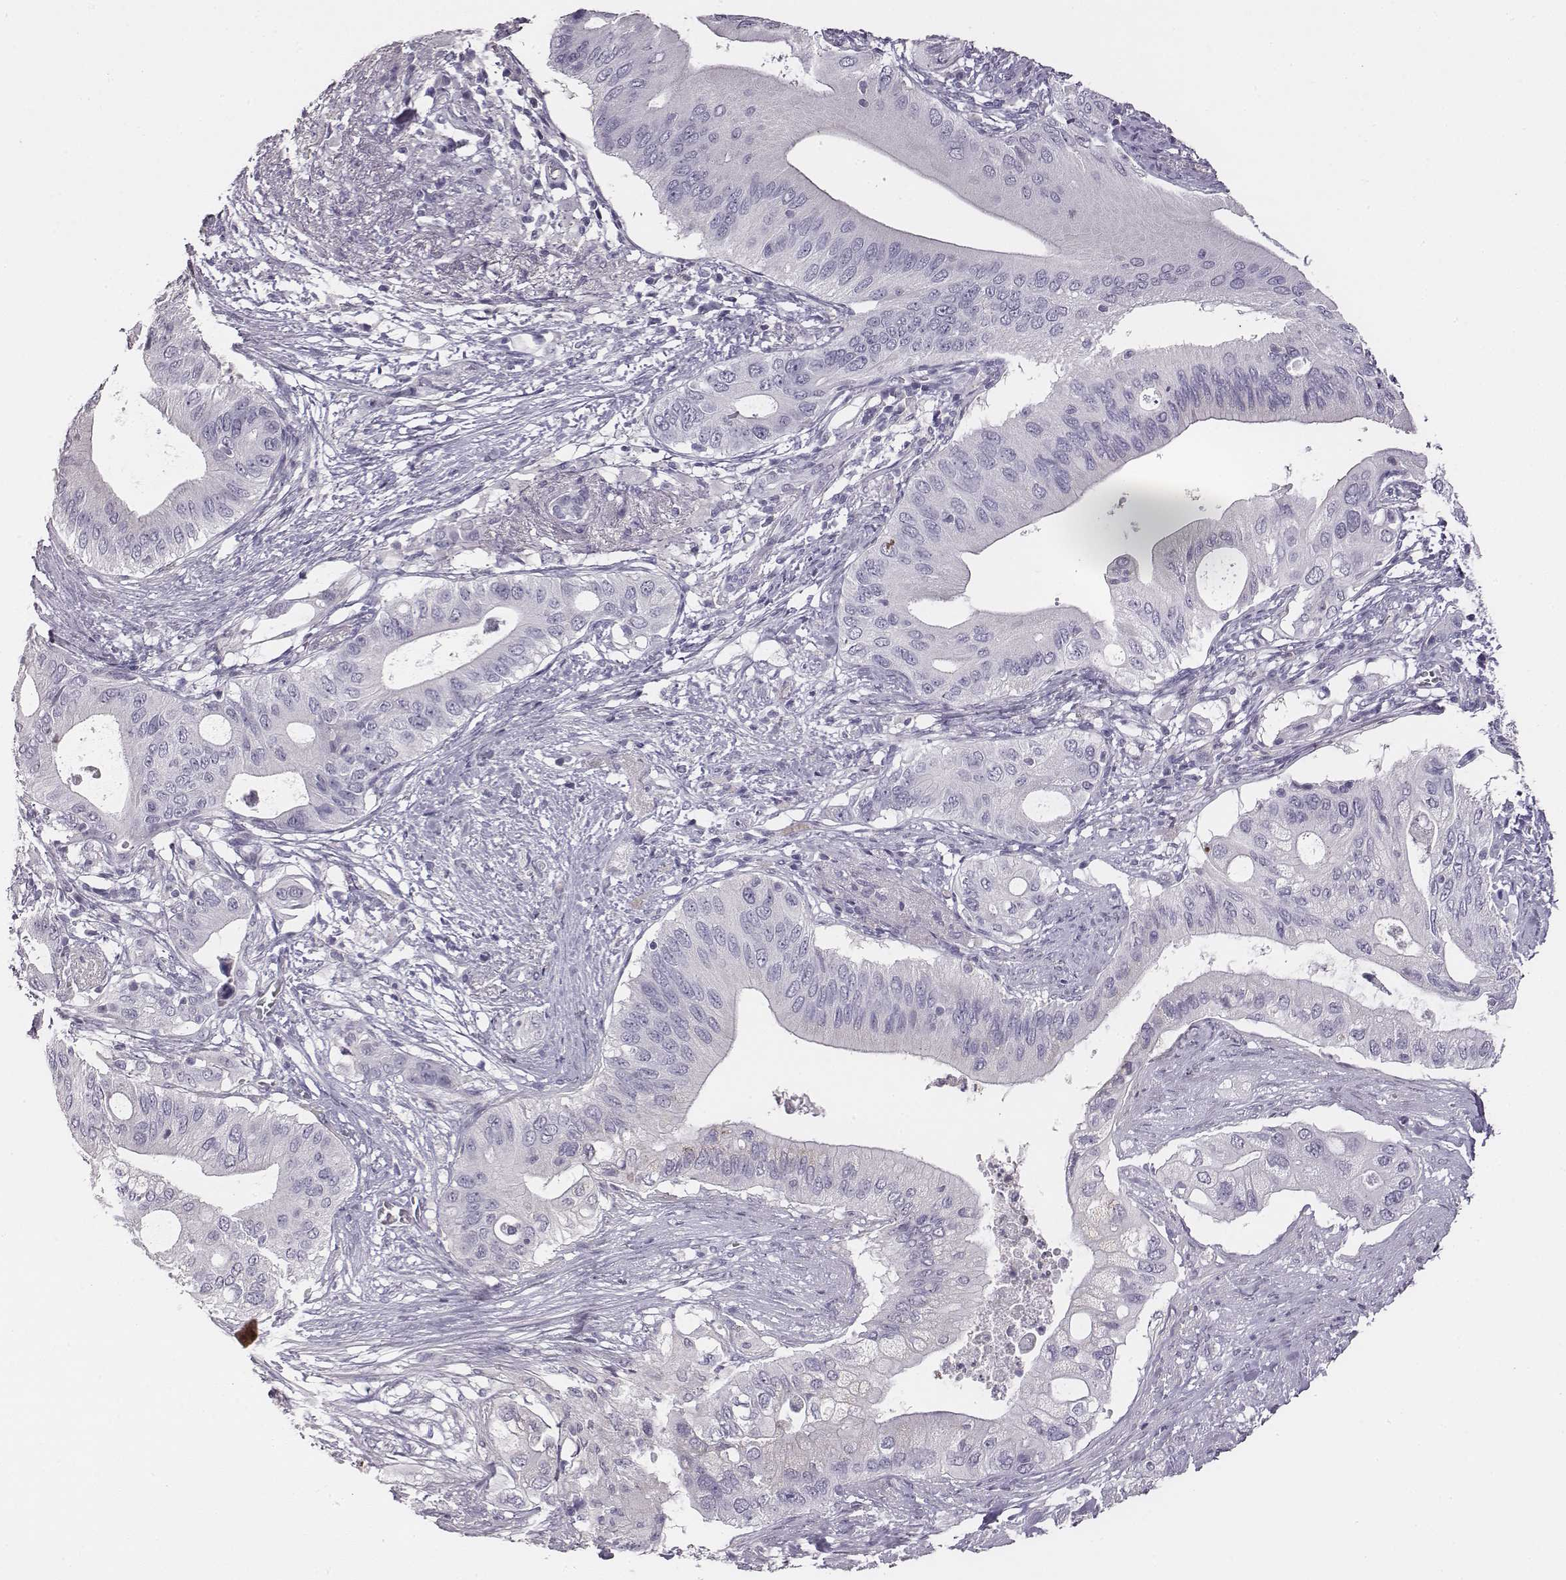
{"staining": {"intensity": "negative", "quantity": "none", "location": "none"}, "tissue": "pancreatic cancer", "cell_type": "Tumor cells", "image_type": "cancer", "snomed": [{"axis": "morphology", "description": "Adenocarcinoma, NOS"}, {"axis": "topography", "description": "Pancreas"}], "caption": "Immunohistochemistry (IHC) micrograph of human pancreatic cancer (adenocarcinoma) stained for a protein (brown), which reveals no expression in tumor cells. The staining was performed using DAB (3,3'-diaminobenzidine) to visualize the protein expression in brown, while the nuclei were stained in blue with hematoxylin (Magnification: 20x).", "gene": "ADAM7", "patient": {"sex": "female", "age": 72}}